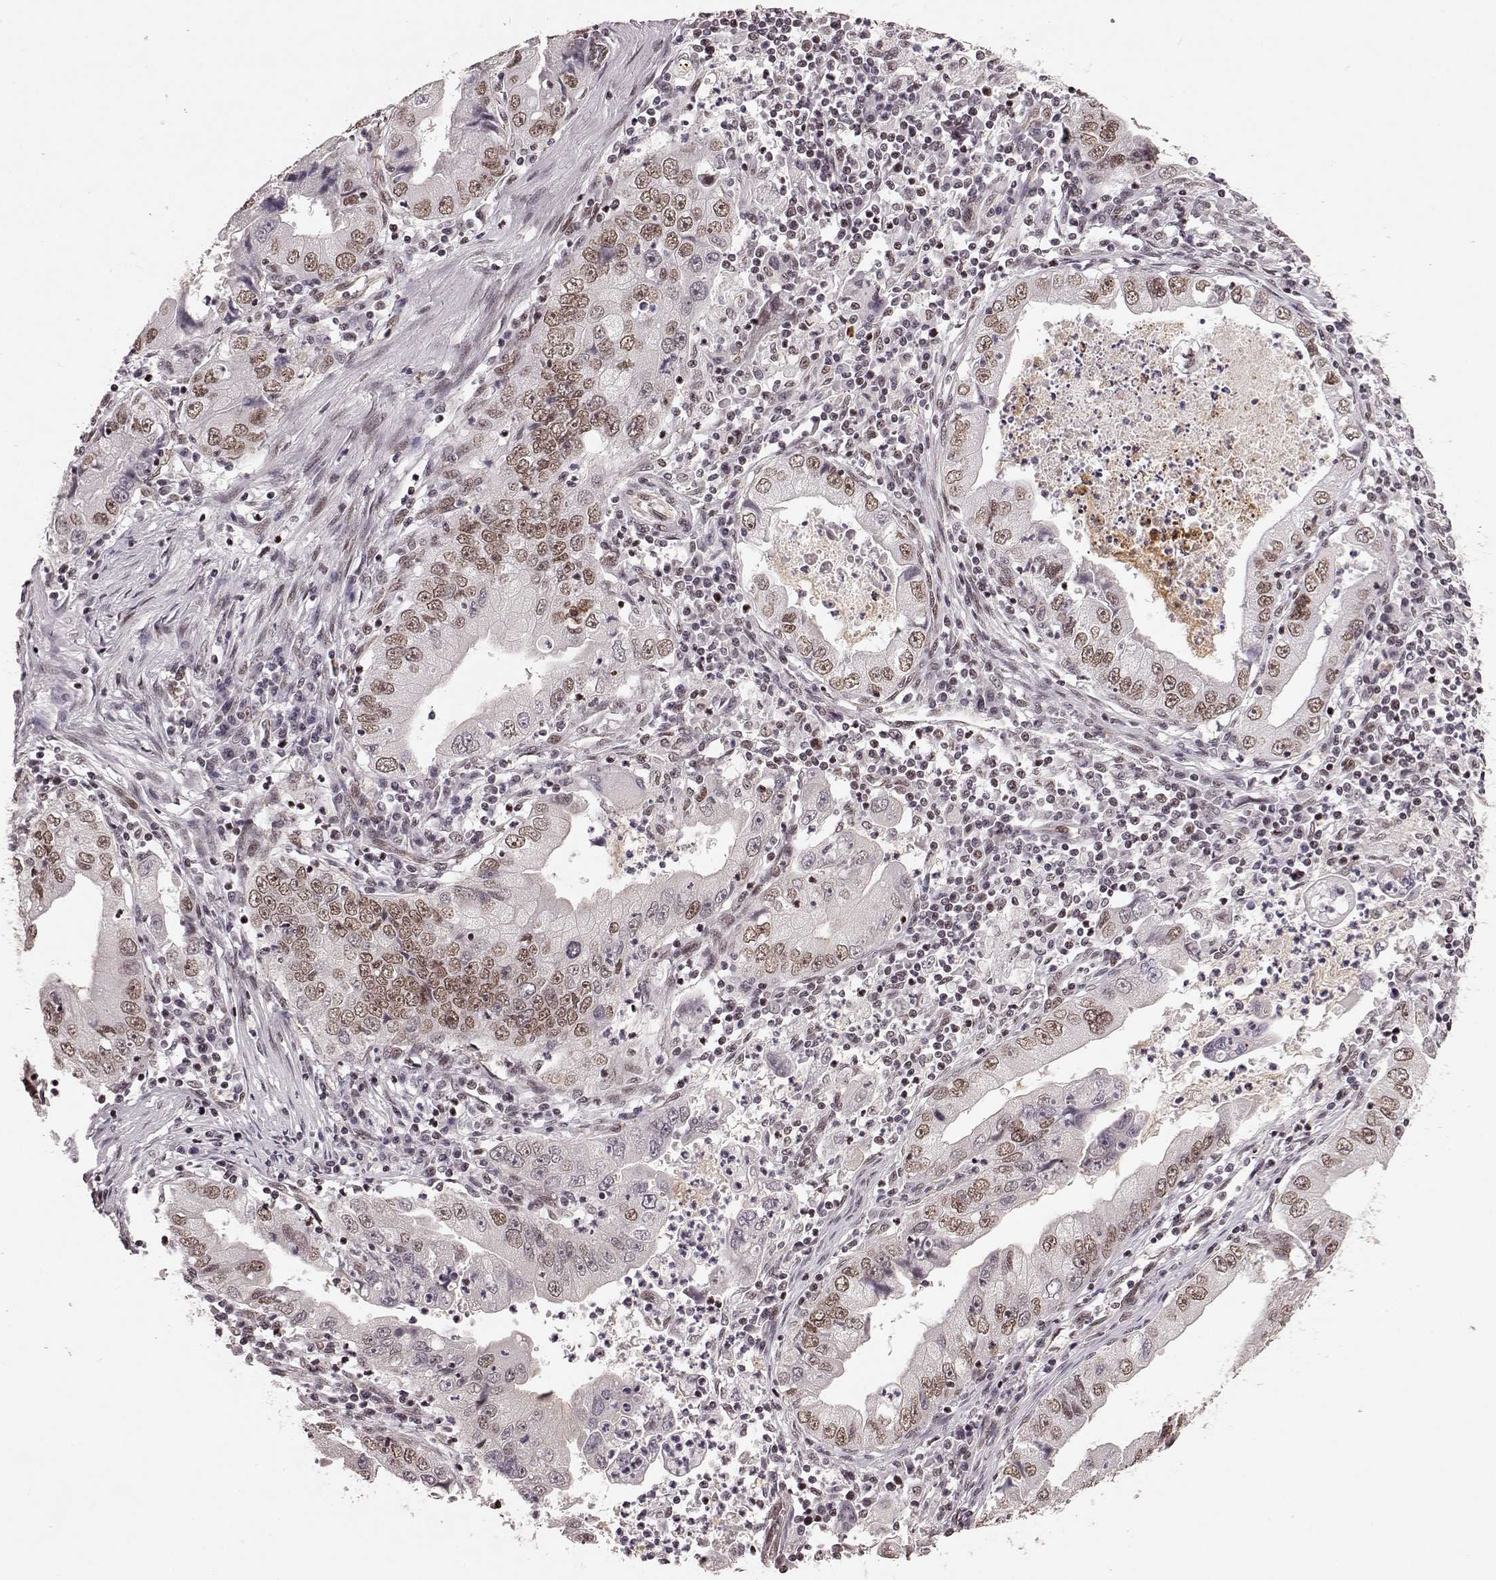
{"staining": {"intensity": "weak", "quantity": ">75%", "location": "nuclear"}, "tissue": "stomach cancer", "cell_type": "Tumor cells", "image_type": "cancer", "snomed": [{"axis": "morphology", "description": "Adenocarcinoma, NOS"}, {"axis": "topography", "description": "Stomach"}], "caption": "Human stomach cancer stained with a brown dye exhibits weak nuclear positive expression in about >75% of tumor cells.", "gene": "RRAGD", "patient": {"sex": "male", "age": 76}}